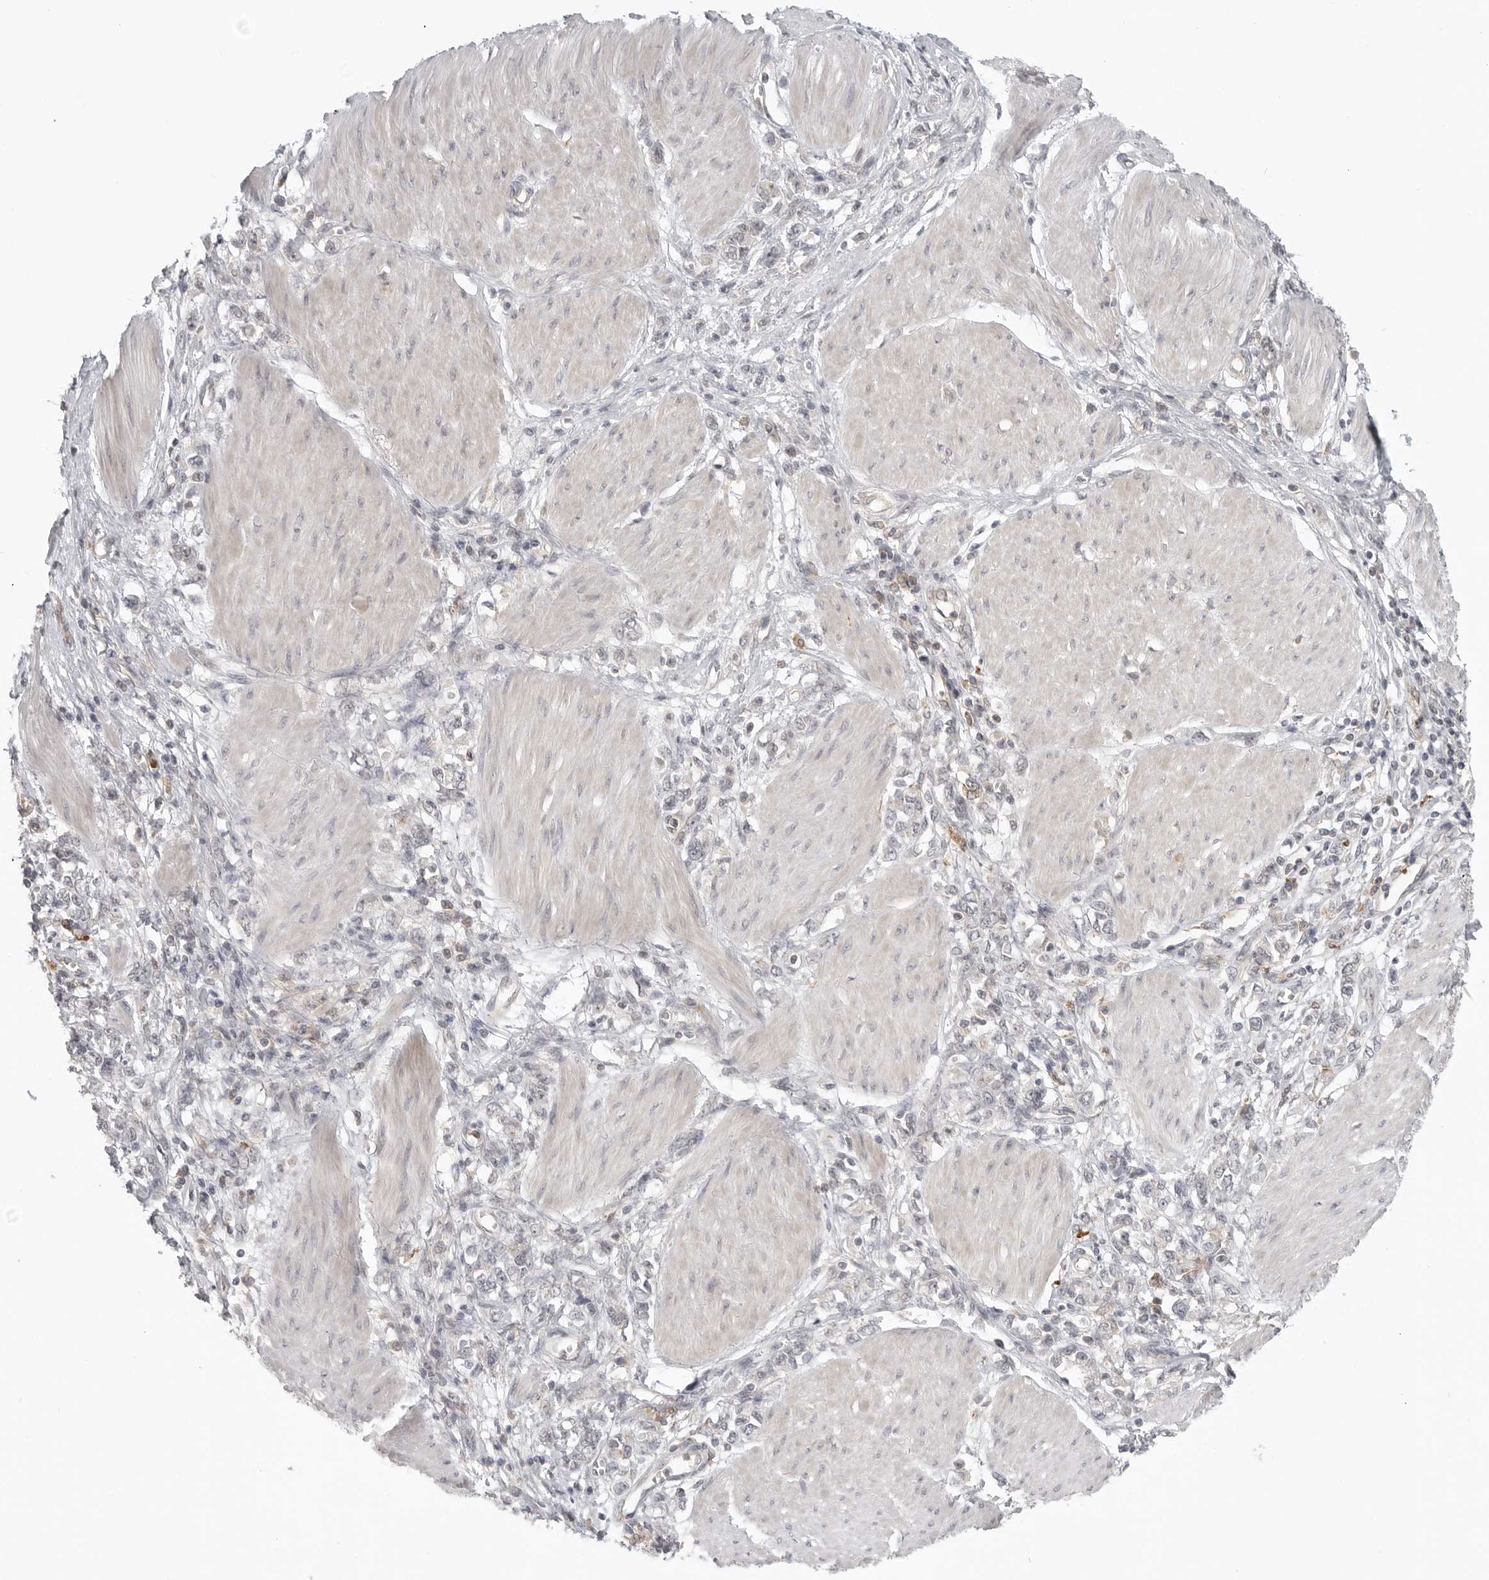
{"staining": {"intensity": "negative", "quantity": "none", "location": "none"}, "tissue": "stomach cancer", "cell_type": "Tumor cells", "image_type": "cancer", "snomed": [{"axis": "morphology", "description": "Adenocarcinoma, NOS"}, {"axis": "topography", "description": "Stomach"}], "caption": "High magnification brightfield microscopy of stomach cancer (adenocarcinoma) stained with DAB (brown) and counterstained with hematoxylin (blue): tumor cells show no significant staining. (Immunohistochemistry (ihc), brightfield microscopy, high magnification).", "gene": "DBNL", "patient": {"sex": "female", "age": 76}}